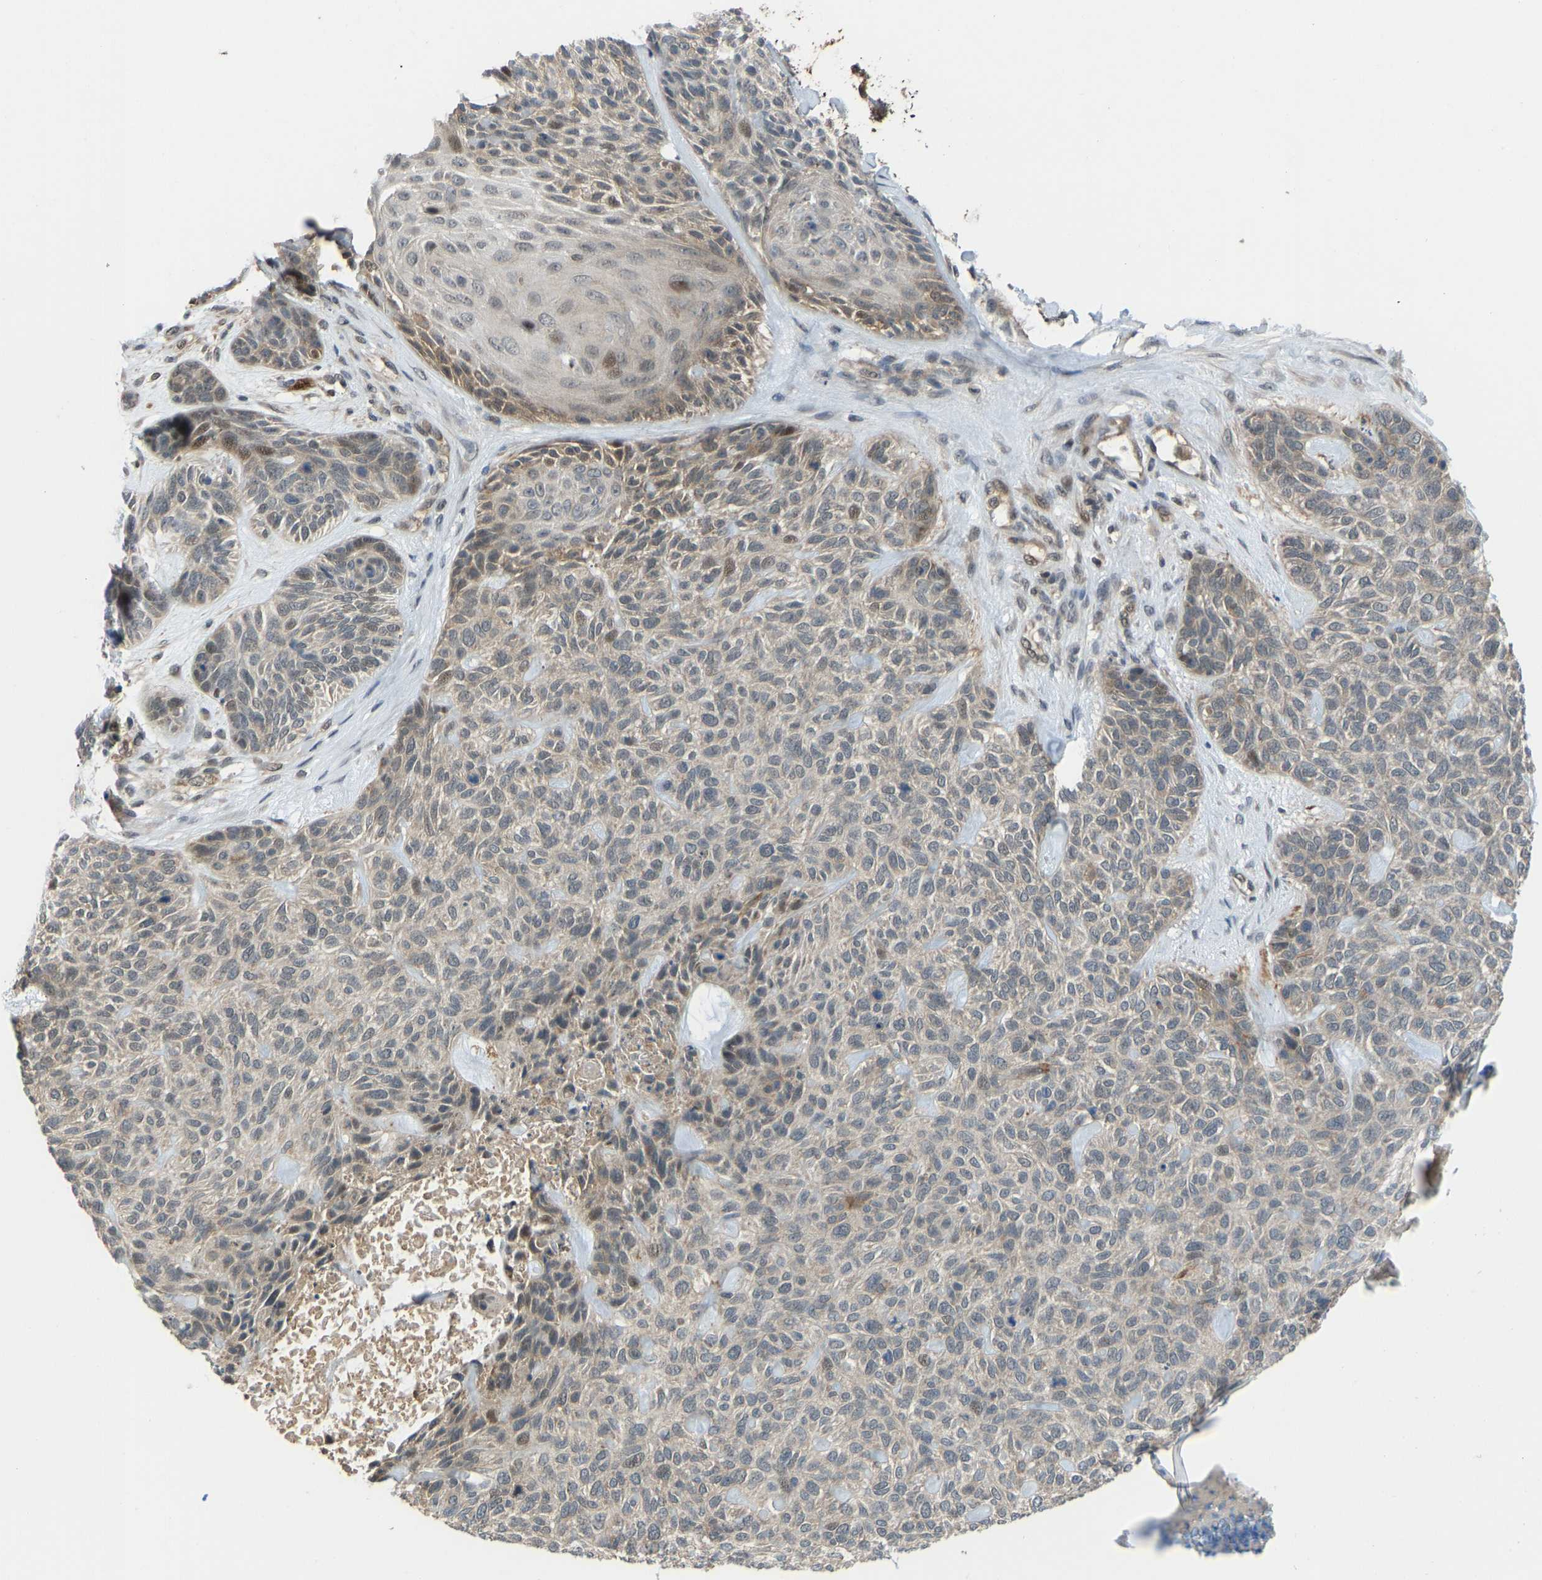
{"staining": {"intensity": "moderate", "quantity": "<25%", "location": "cytoplasmic/membranous"}, "tissue": "skin cancer", "cell_type": "Tumor cells", "image_type": "cancer", "snomed": [{"axis": "morphology", "description": "Basal cell carcinoma"}, {"axis": "topography", "description": "Skin"}], "caption": "Moderate cytoplasmic/membranous expression is present in about <25% of tumor cells in skin basal cell carcinoma.", "gene": "CCT8", "patient": {"sex": "male", "age": 55}}